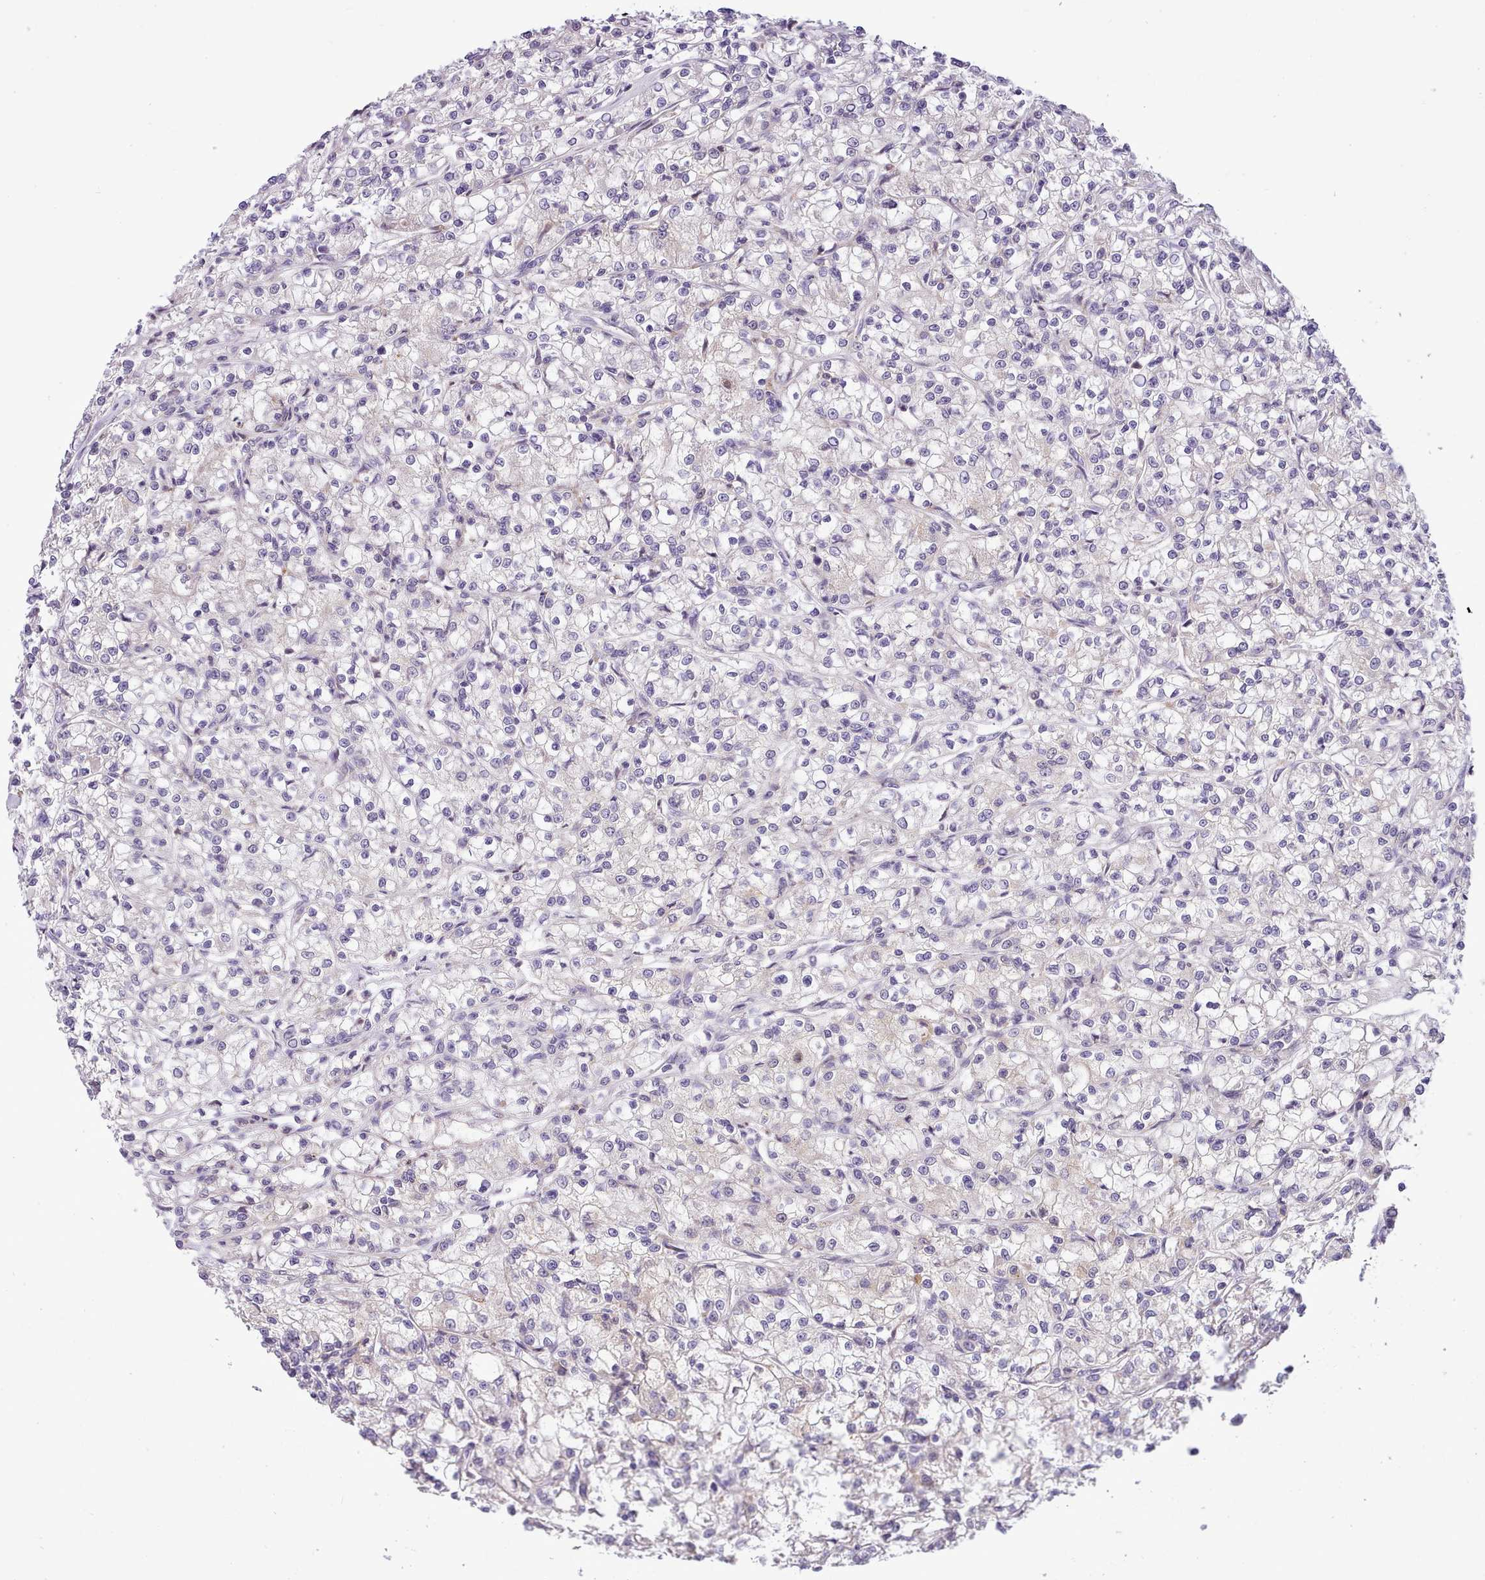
{"staining": {"intensity": "negative", "quantity": "none", "location": "none"}, "tissue": "renal cancer", "cell_type": "Tumor cells", "image_type": "cancer", "snomed": [{"axis": "morphology", "description": "Adenocarcinoma, NOS"}, {"axis": "topography", "description": "Kidney"}], "caption": "IHC image of neoplastic tissue: renal adenocarcinoma stained with DAB (3,3'-diaminobenzidine) reveals no significant protein expression in tumor cells.", "gene": "FAM83E", "patient": {"sex": "female", "age": 59}}